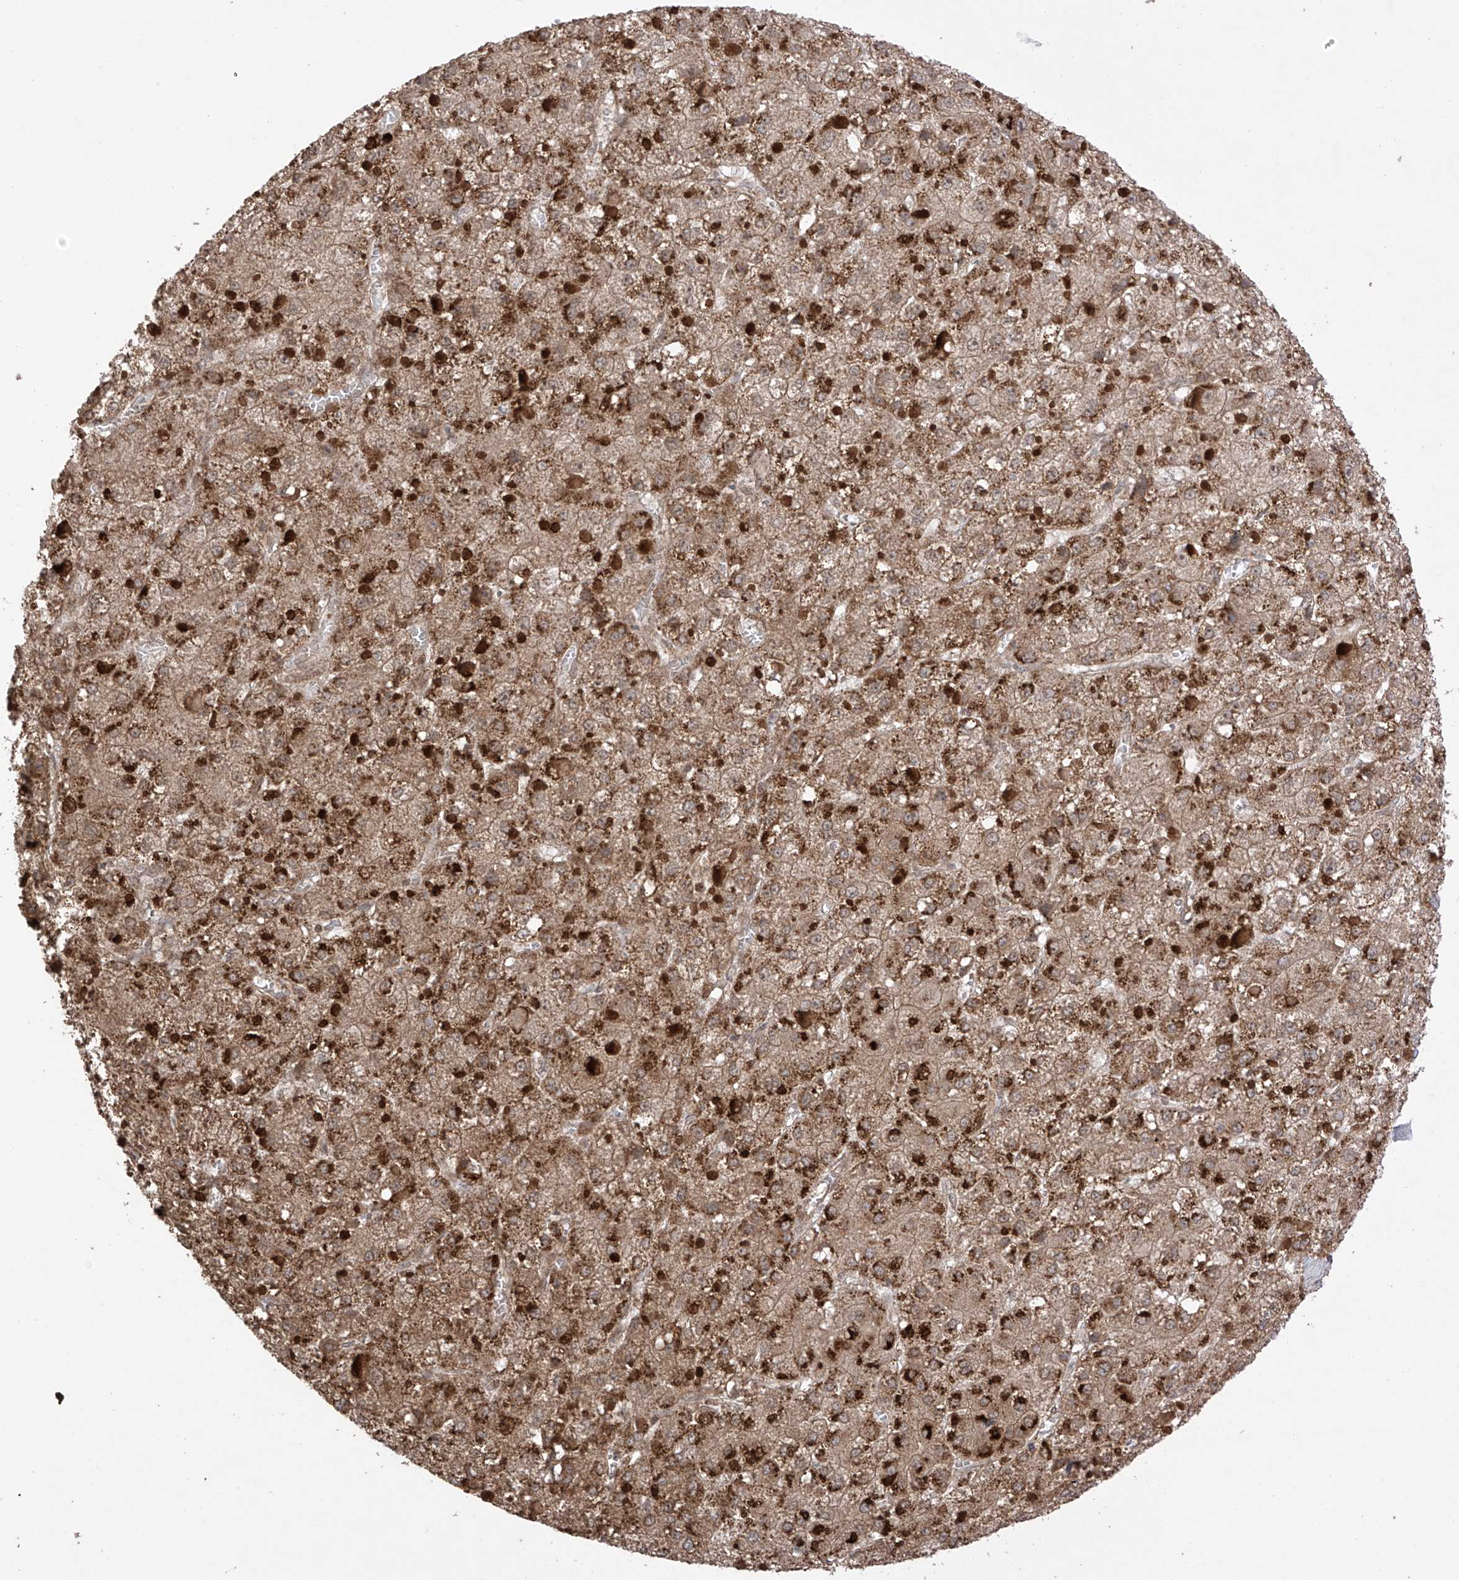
{"staining": {"intensity": "moderate", "quantity": ">75%", "location": "cytoplasmic/membranous"}, "tissue": "liver cancer", "cell_type": "Tumor cells", "image_type": "cancer", "snomed": [{"axis": "morphology", "description": "Carcinoma, Hepatocellular, NOS"}, {"axis": "topography", "description": "Liver"}], "caption": "Tumor cells show medium levels of moderate cytoplasmic/membranous positivity in approximately >75% of cells in human hepatocellular carcinoma (liver).", "gene": "ABCD1", "patient": {"sex": "female", "age": 73}}